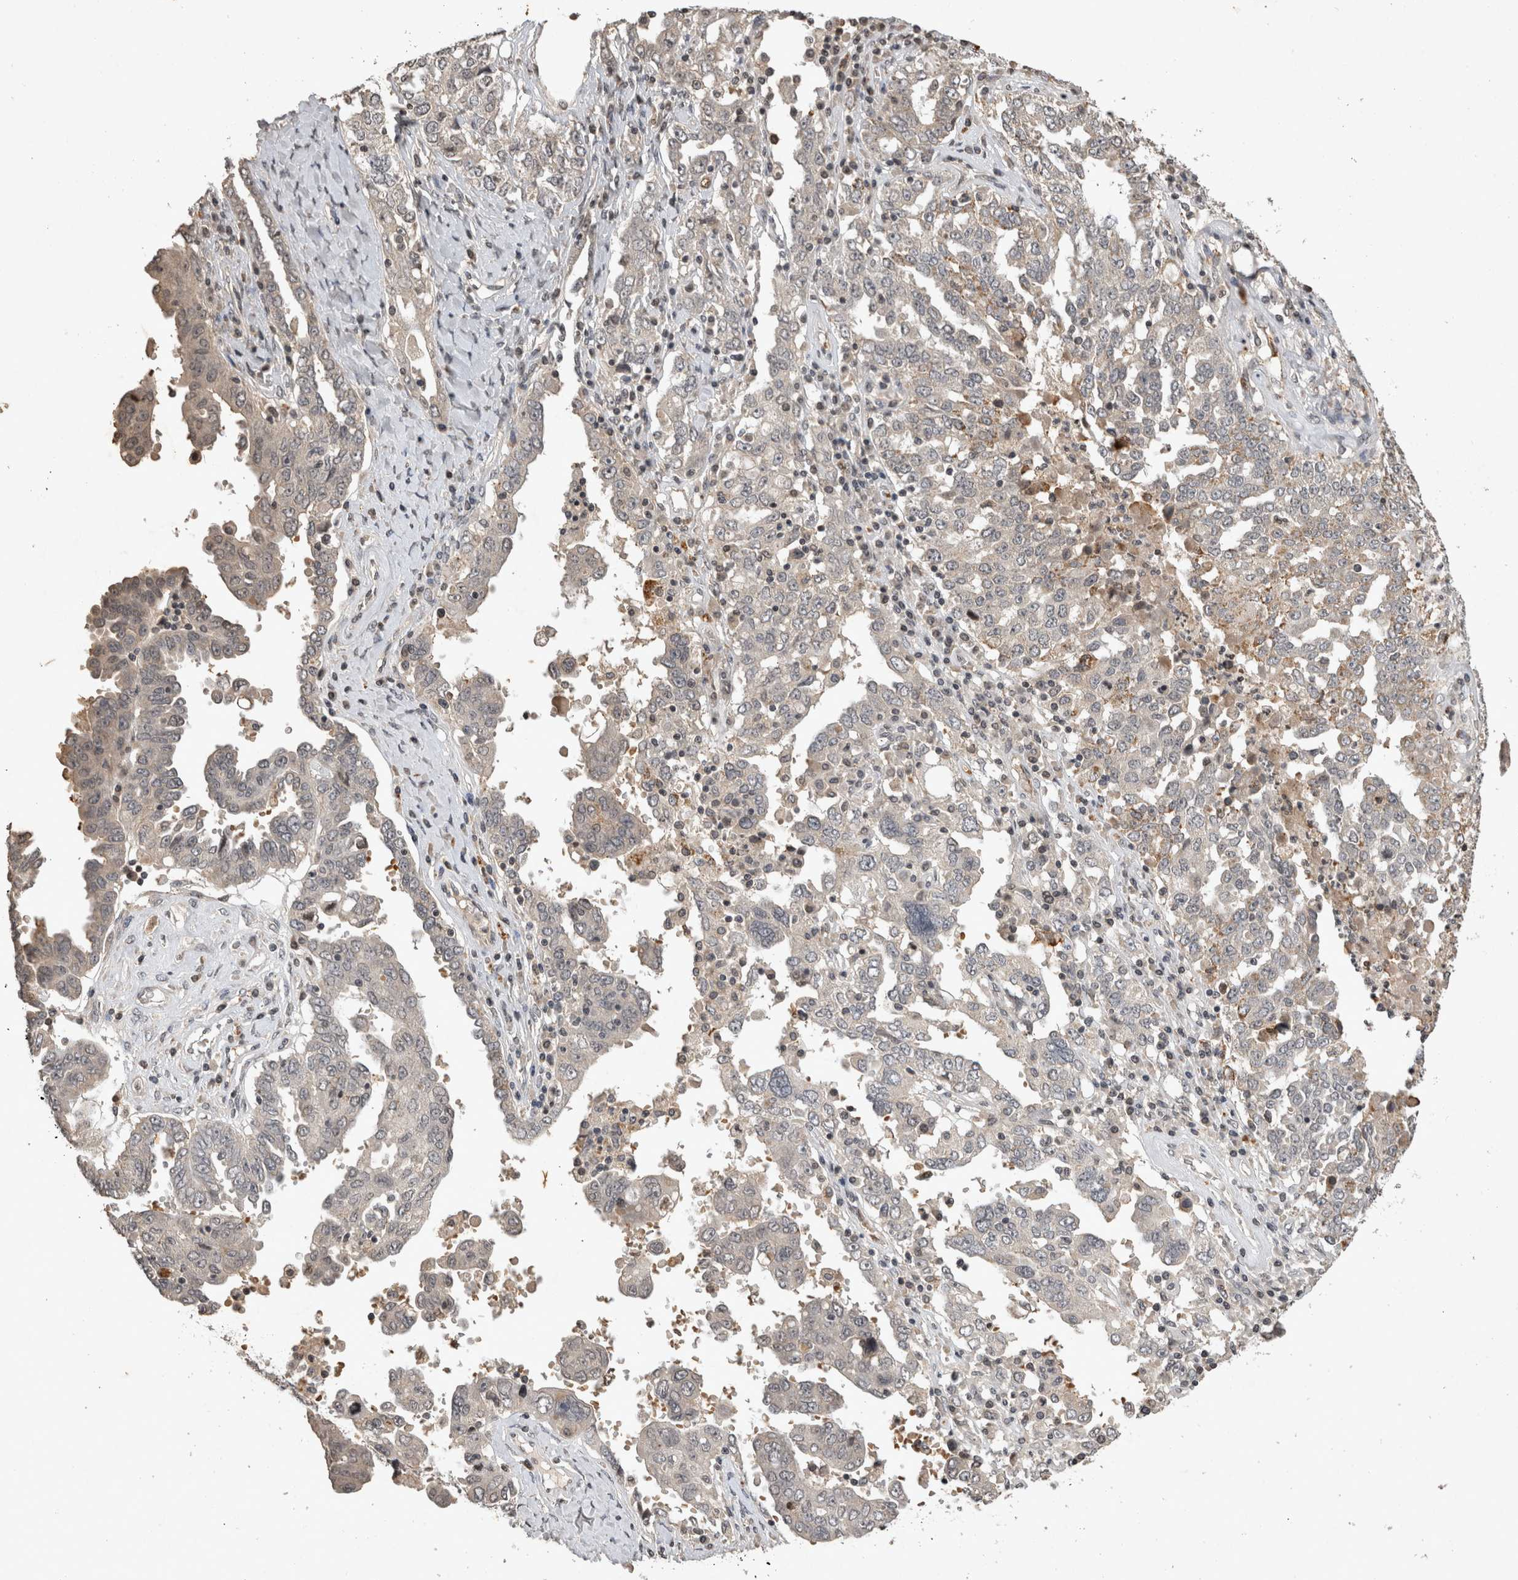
{"staining": {"intensity": "negative", "quantity": "none", "location": "none"}, "tissue": "ovarian cancer", "cell_type": "Tumor cells", "image_type": "cancer", "snomed": [{"axis": "morphology", "description": "Carcinoma, endometroid"}, {"axis": "topography", "description": "Ovary"}], "caption": "The photomicrograph displays no staining of tumor cells in ovarian cancer (endometroid carcinoma).", "gene": "HRK", "patient": {"sex": "female", "age": 62}}